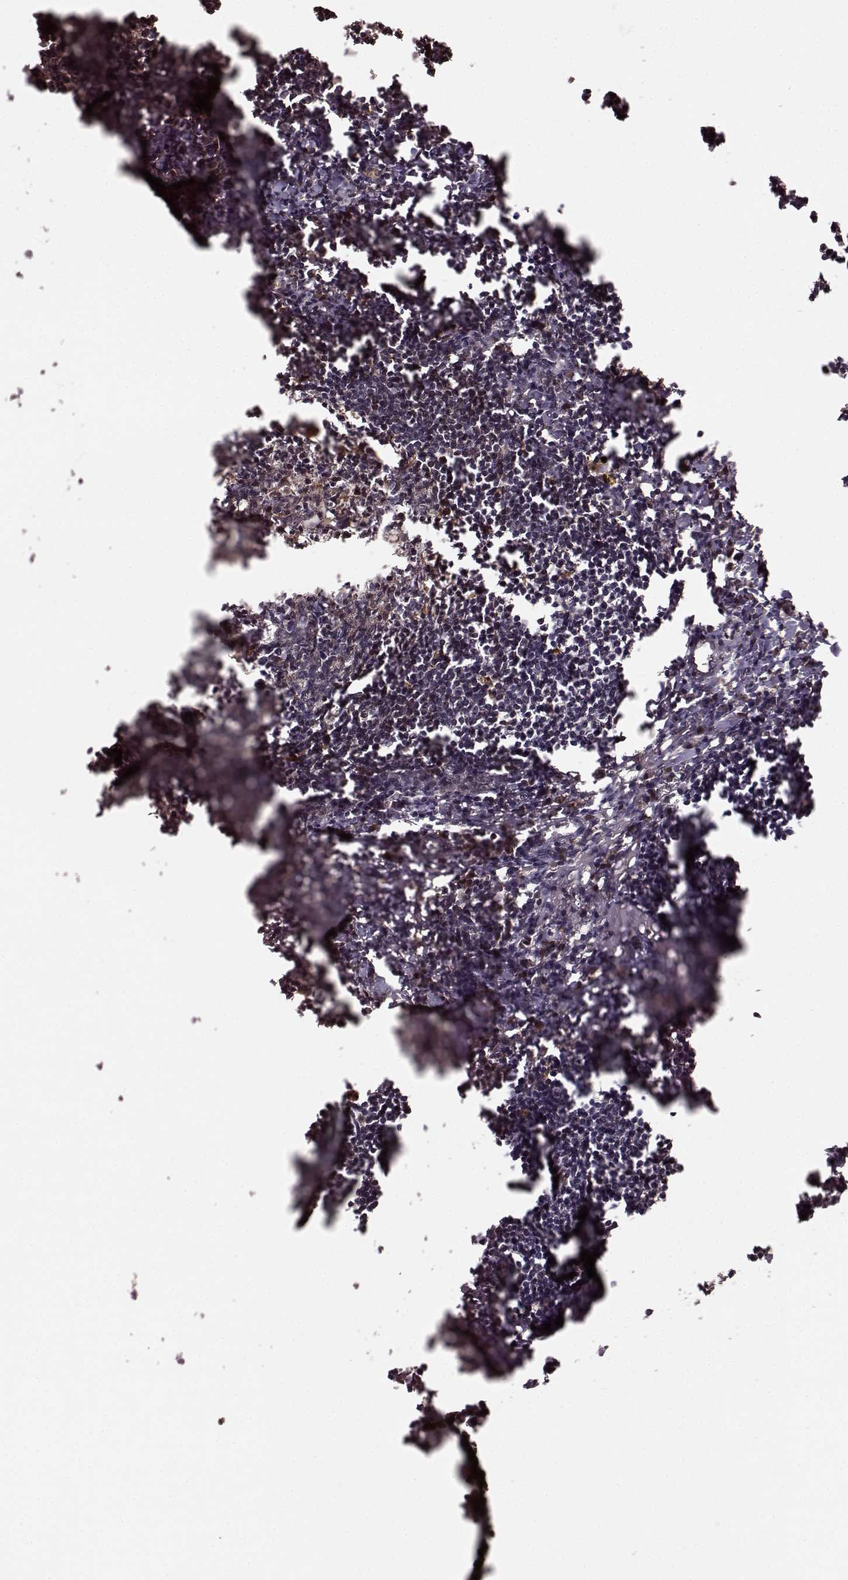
{"staining": {"intensity": "moderate", "quantity": "<25%", "location": "cytoplasmic/membranous,nuclear"}, "tissue": "lymph node", "cell_type": "Germinal center cells", "image_type": "normal", "snomed": [{"axis": "morphology", "description": "Normal tissue, NOS"}, {"axis": "topography", "description": "Lymph node"}], "caption": "Immunohistochemical staining of normal lymph node displays moderate cytoplasmic/membranous,nuclear protein expression in approximately <25% of germinal center cells.", "gene": "GSS", "patient": {"sex": "male", "age": 55}}